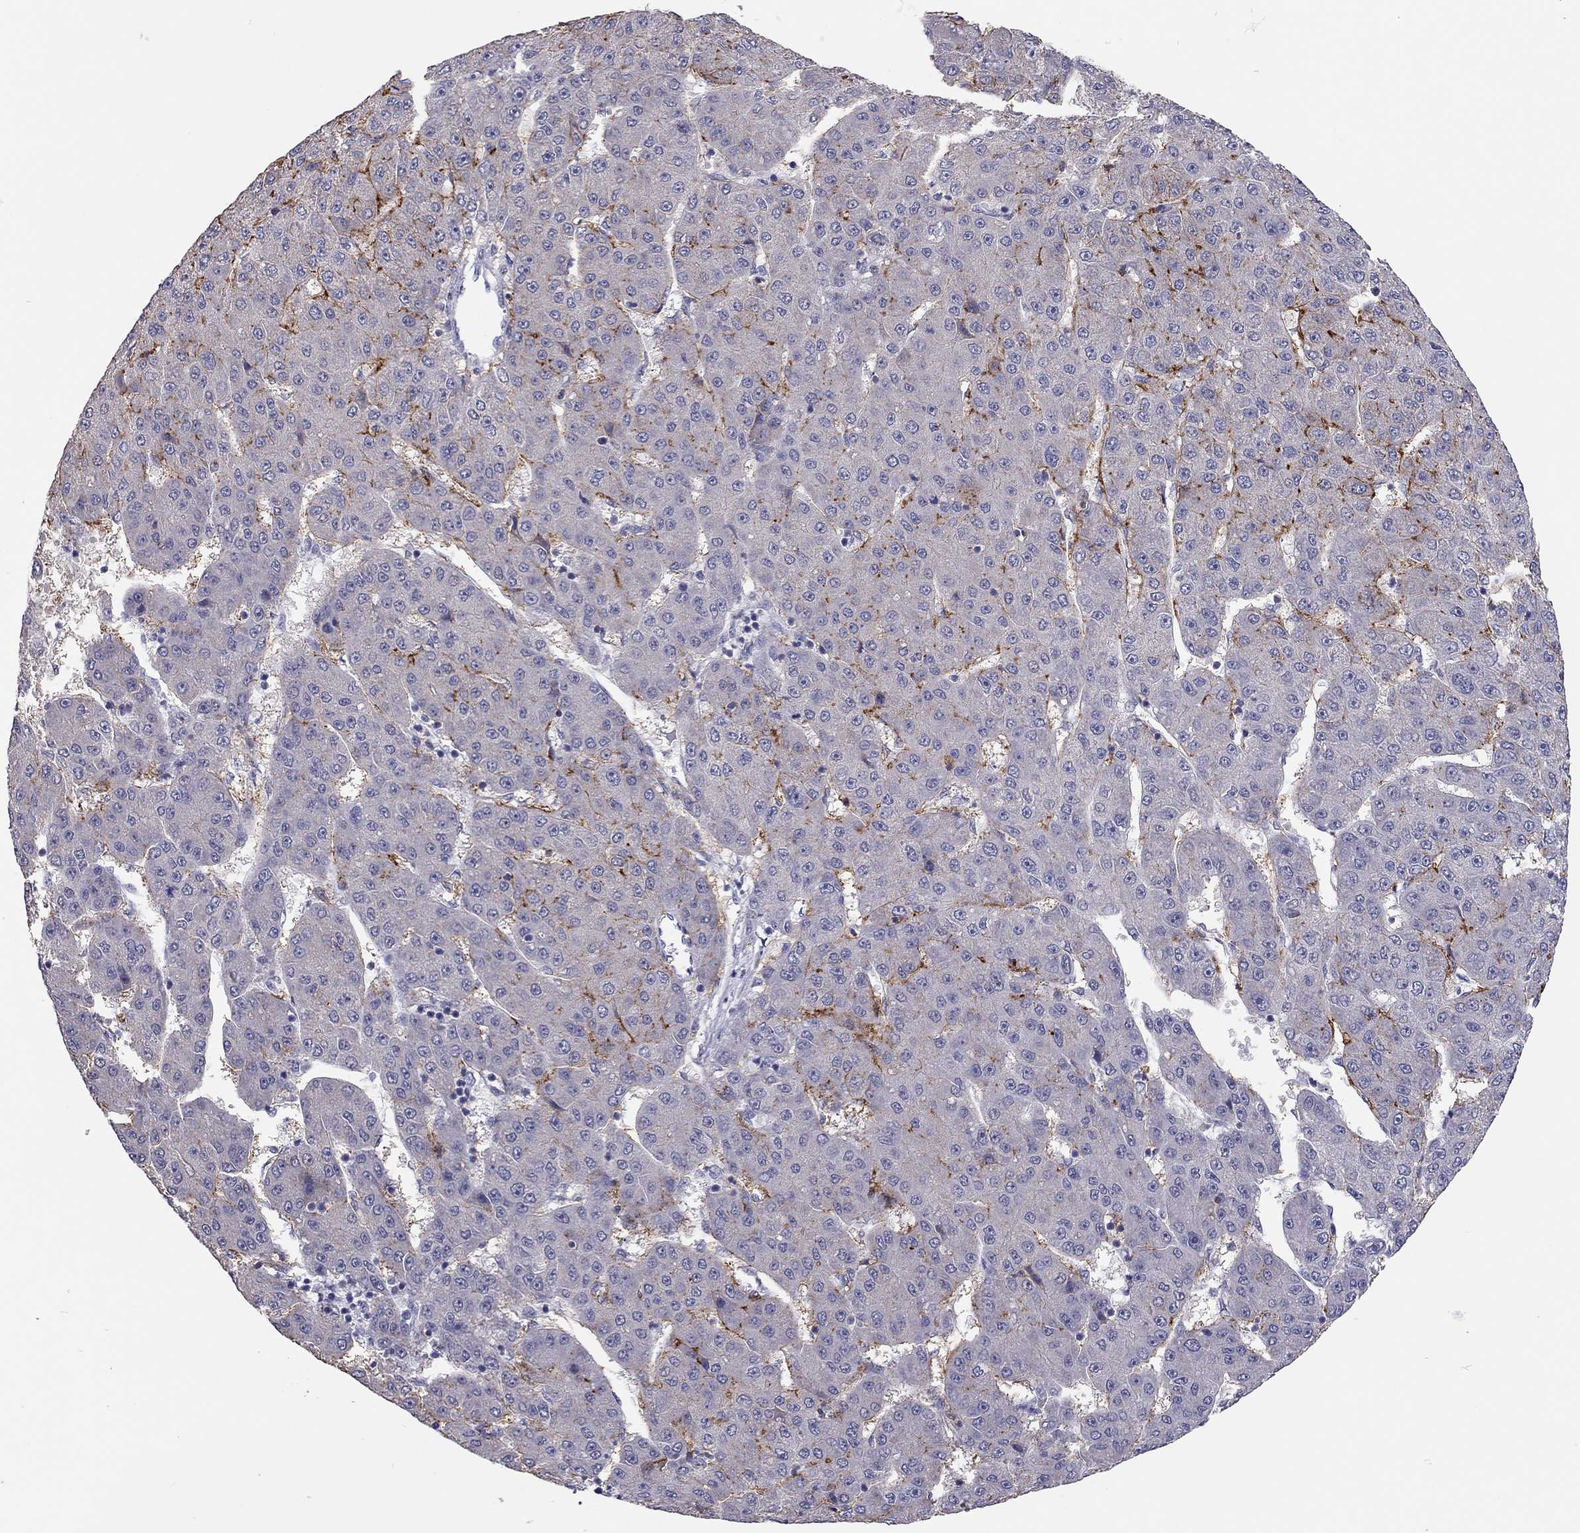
{"staining": {"intensity": "strong", "quantity": "<25%", "location": "cytoplasmic/membranous"}, "tissue": "liver cancer", "cell_type": "Tumor cells", "image_type": "cancer", "snomed": [{"axis": "morphology", "description": "Carcinoma, Hepatocellular, NOS"}, {"axis": "topography", "description": "Liver"}], "caption": "Liver cancer stained with DAB (3,3'-diaminobenzidine) immunohistochemistry shows medium levels of strong cytoplasmic/membranous staining in about <25% of tumor cells. (brown staining indicates protein expression, while blue staining denotes nuclei).", "gene": "SCARB1", "patient": {"sex": "male", "age": 67}}